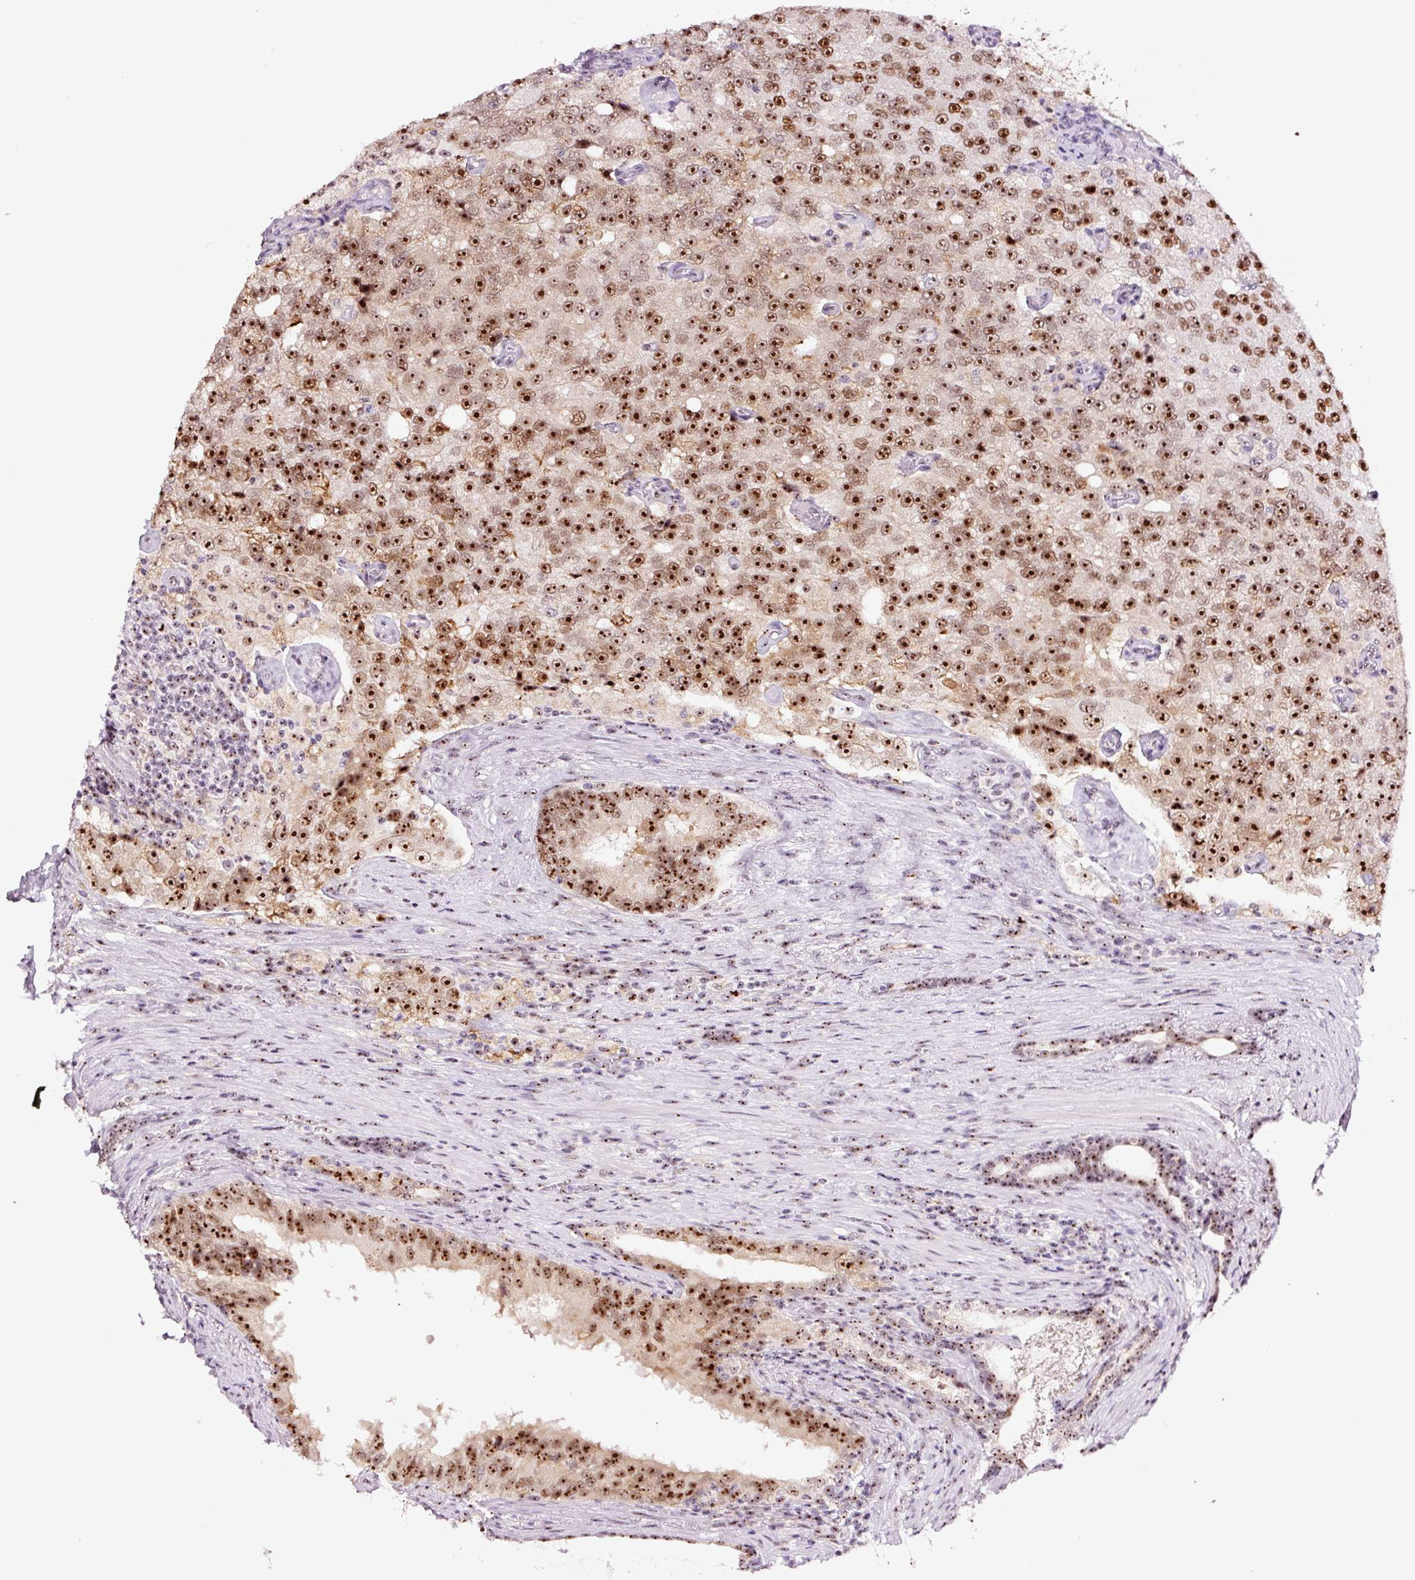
{"staining": {"intensity": "strong", "quantity": ">75%", "location": "nuclear"}, "tissue": "prostate cancer", "cell_type": "Tumor cells", "image_type": "cancer", "snomed": [{"axis": "morphology", "description": "Adenocarcinoma, High grade"}, {"axis": "topography", "description": "Prostate"}], "caption": "Tumor cells display strong nuclear staining in about >75% of cells in prostate high-grade adenocarcinoma.", "gene": "GNL3", "patient": {"sex": "male", "age": 70}}